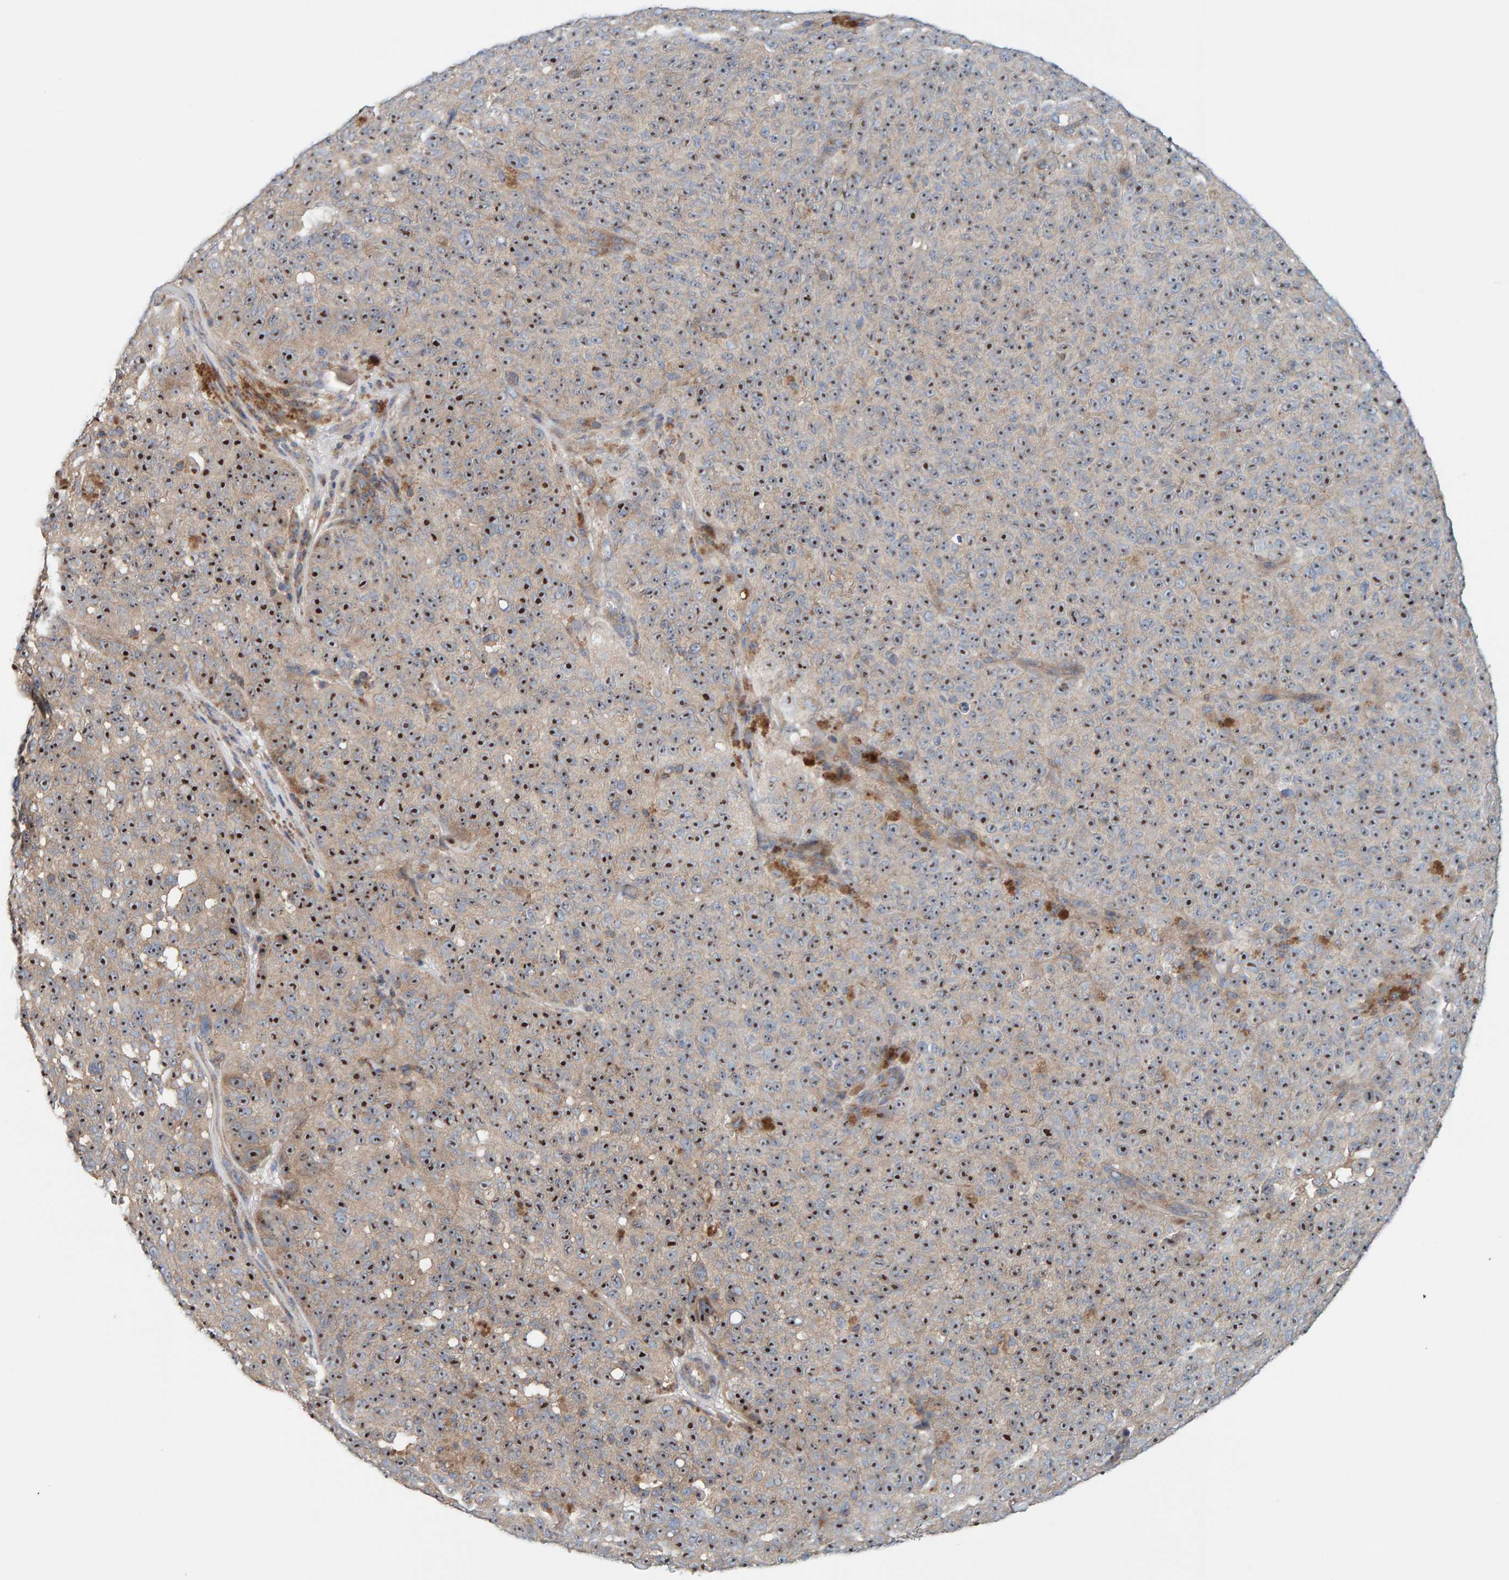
{"staining": {"intensity": "strong", "quantity": ">75%", "location": "nuclear"}, "tissue": "melanoma", "cell_type": "Tumor cells", "image_type": "cancer", "snomed": [{"axis": "morphology", "description": "Malignant melanoma, NOS"}, {"axis": "topography", "description": "Skin"}], "caption": "This photomicrograph exhibits malignant melanoma stained with immunohistochemistry to label a protein in brown. The nuclear of tumor cells show strong positivity for the protein. Nuclei are counter-stained blue.", "gene": "CCM2", "patient": {"sex": "female", "age": 82}}